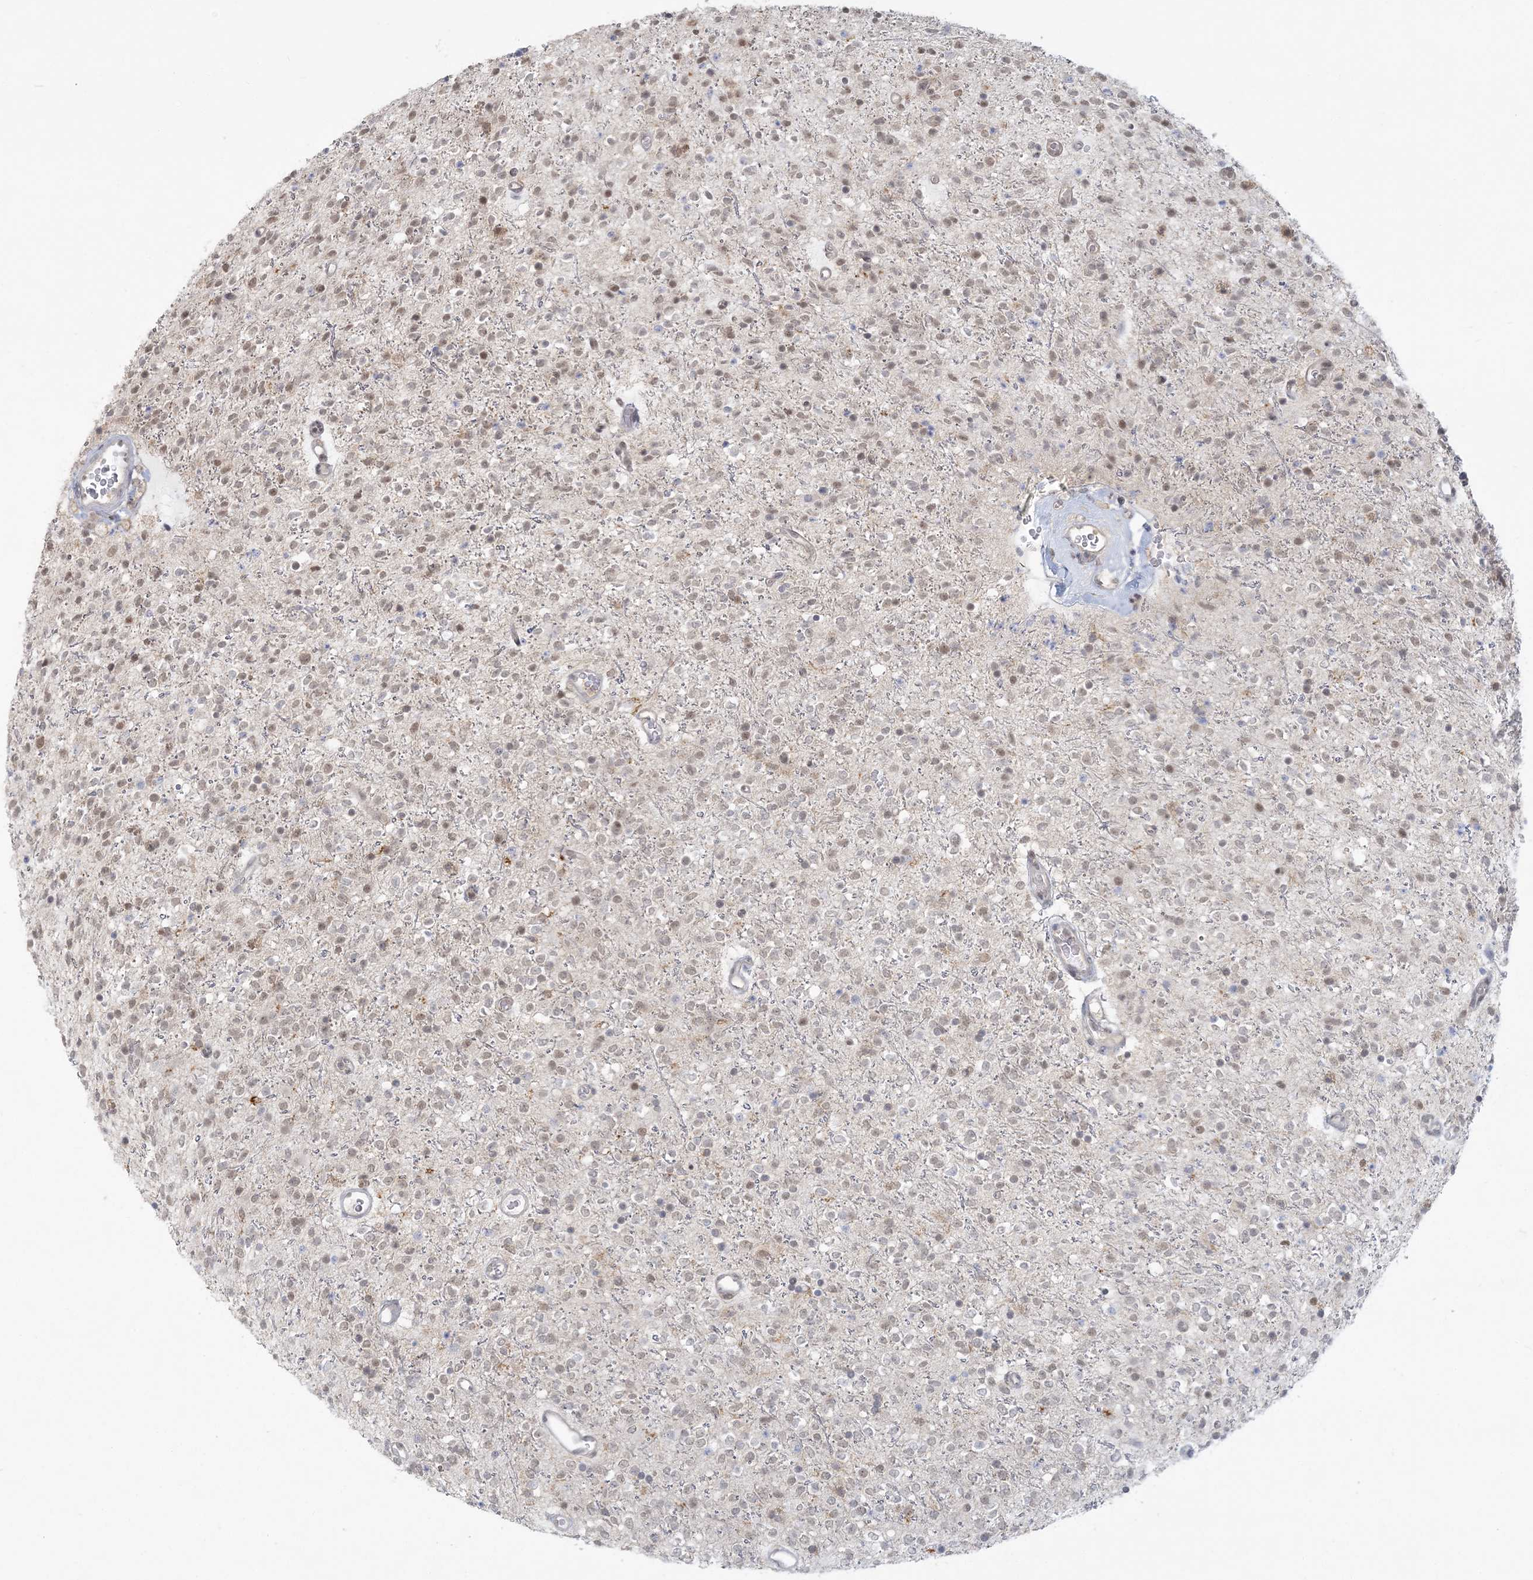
{"staining": {"intensity": "weak", "quantity": "25%-75%", "location": "nuclear"}, "tissue": "glioma", "cell_type": "Tumor cells", "image_type": "cancer", "snomed": [{"axis": "morphology", "description": "Glioma, malignant, High grade"}, {"axis": "topography", "description": "Brain"}], "caption": "Immunohistochemistry (IHC) (DAB (3,3'-diaminobenzidine)) staining of malignant high-grade glioma shows weak nuclear protein expression in approximately 25%-75% of tumor cells.", "gene": "ANKS1A", "patient": {"sex": "male", "age": 34}}